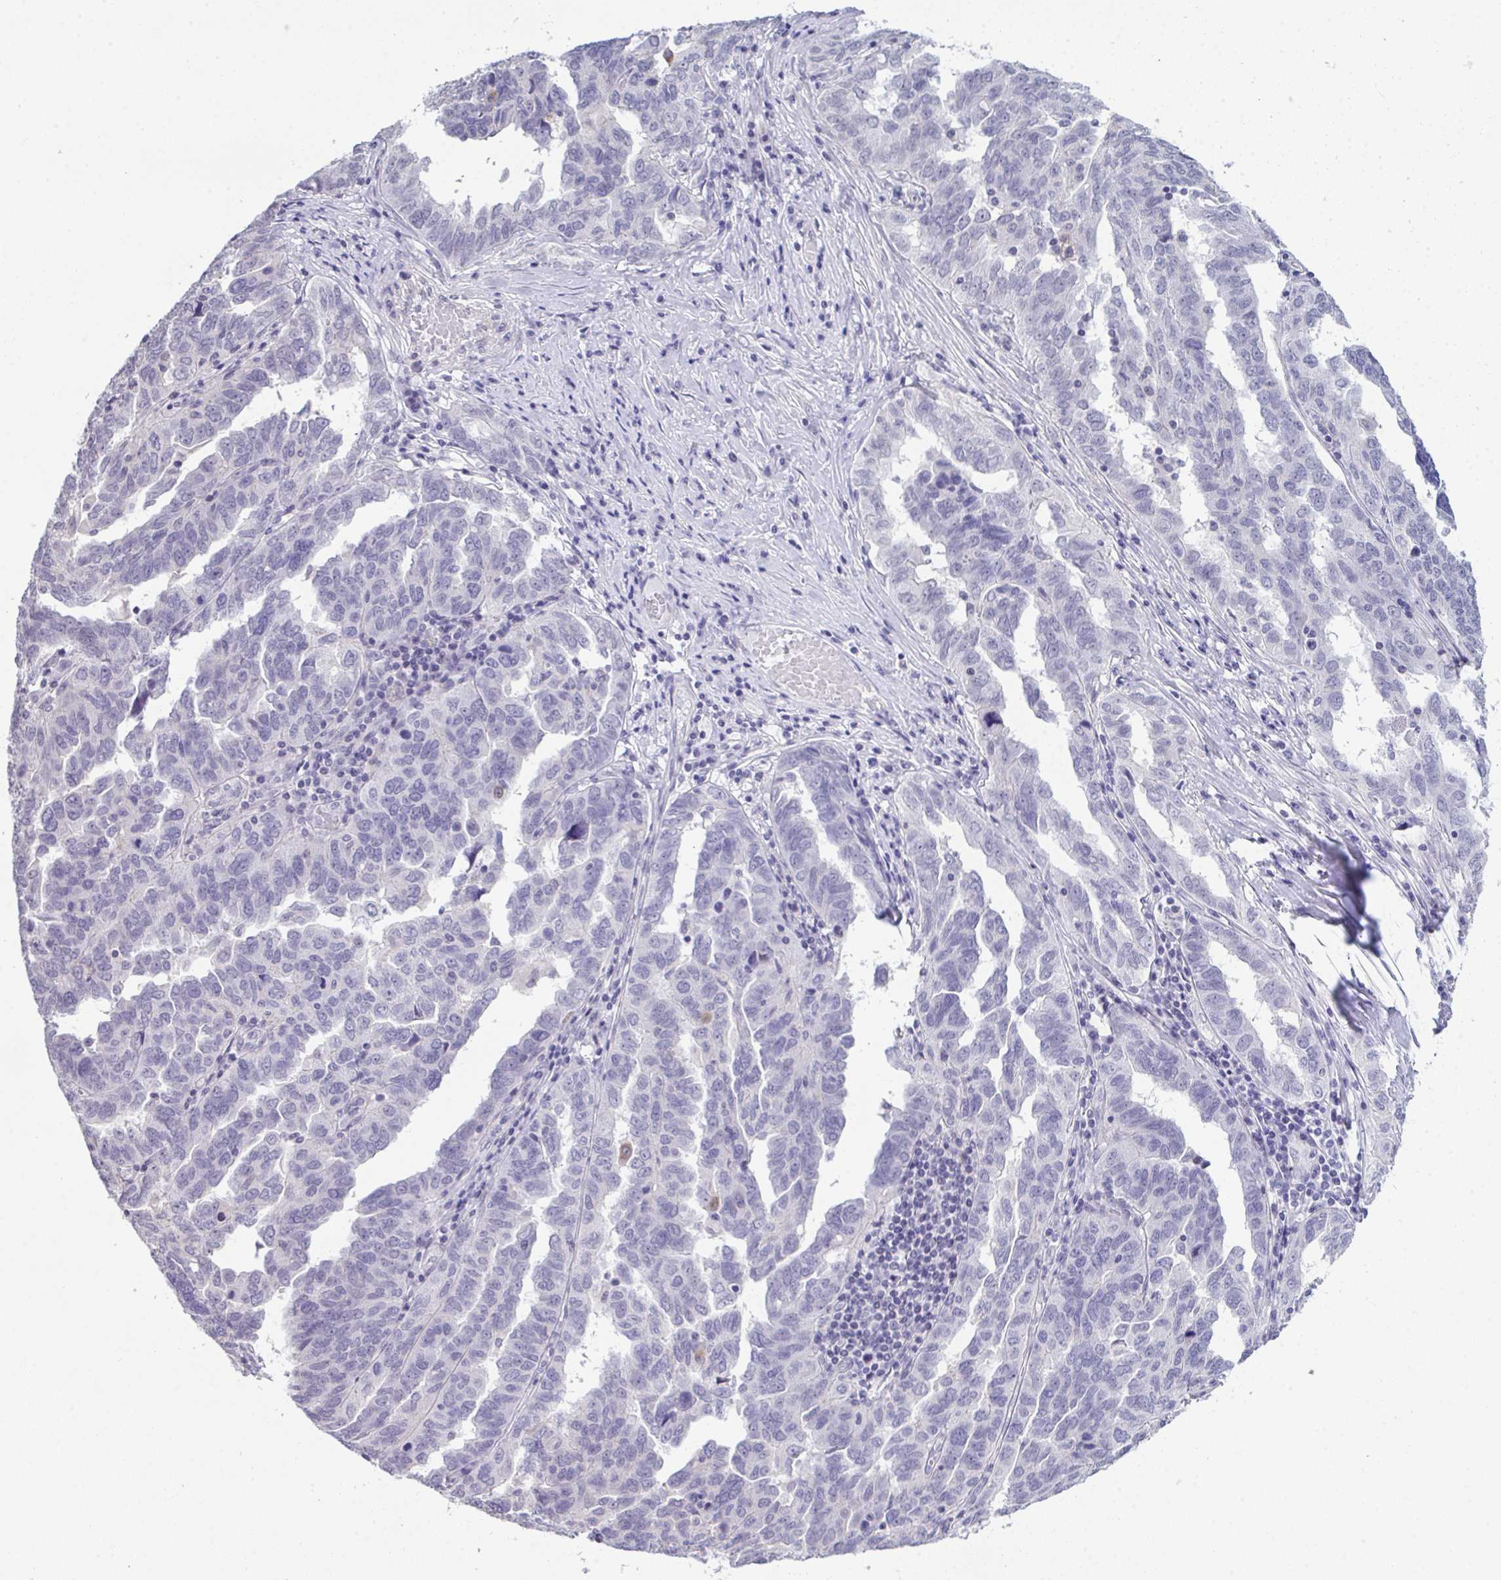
{"staining": {"intensity": "negative", "quantity": "none", "location": "none"}, "tissue": "ovarian cancer", "cell_type": "Tumor cells", "image_type": "cancer", "snomed": [{"axis": "morphology", "description": "Cystadenocarcinoma, serous, NOS"}, {"axis": "topography", "description": "Ovary"}], "caption": "Tumor cells show no significant expression in ovarian cancer (serous cystadenocarcinoma). (DAB (3,3'-diaminobenzidine) IHC visualized using brightfield microscopy, high magnification).", "gene": "ATP6V0D2", "patient": {"sex": "female", "age": 64}}